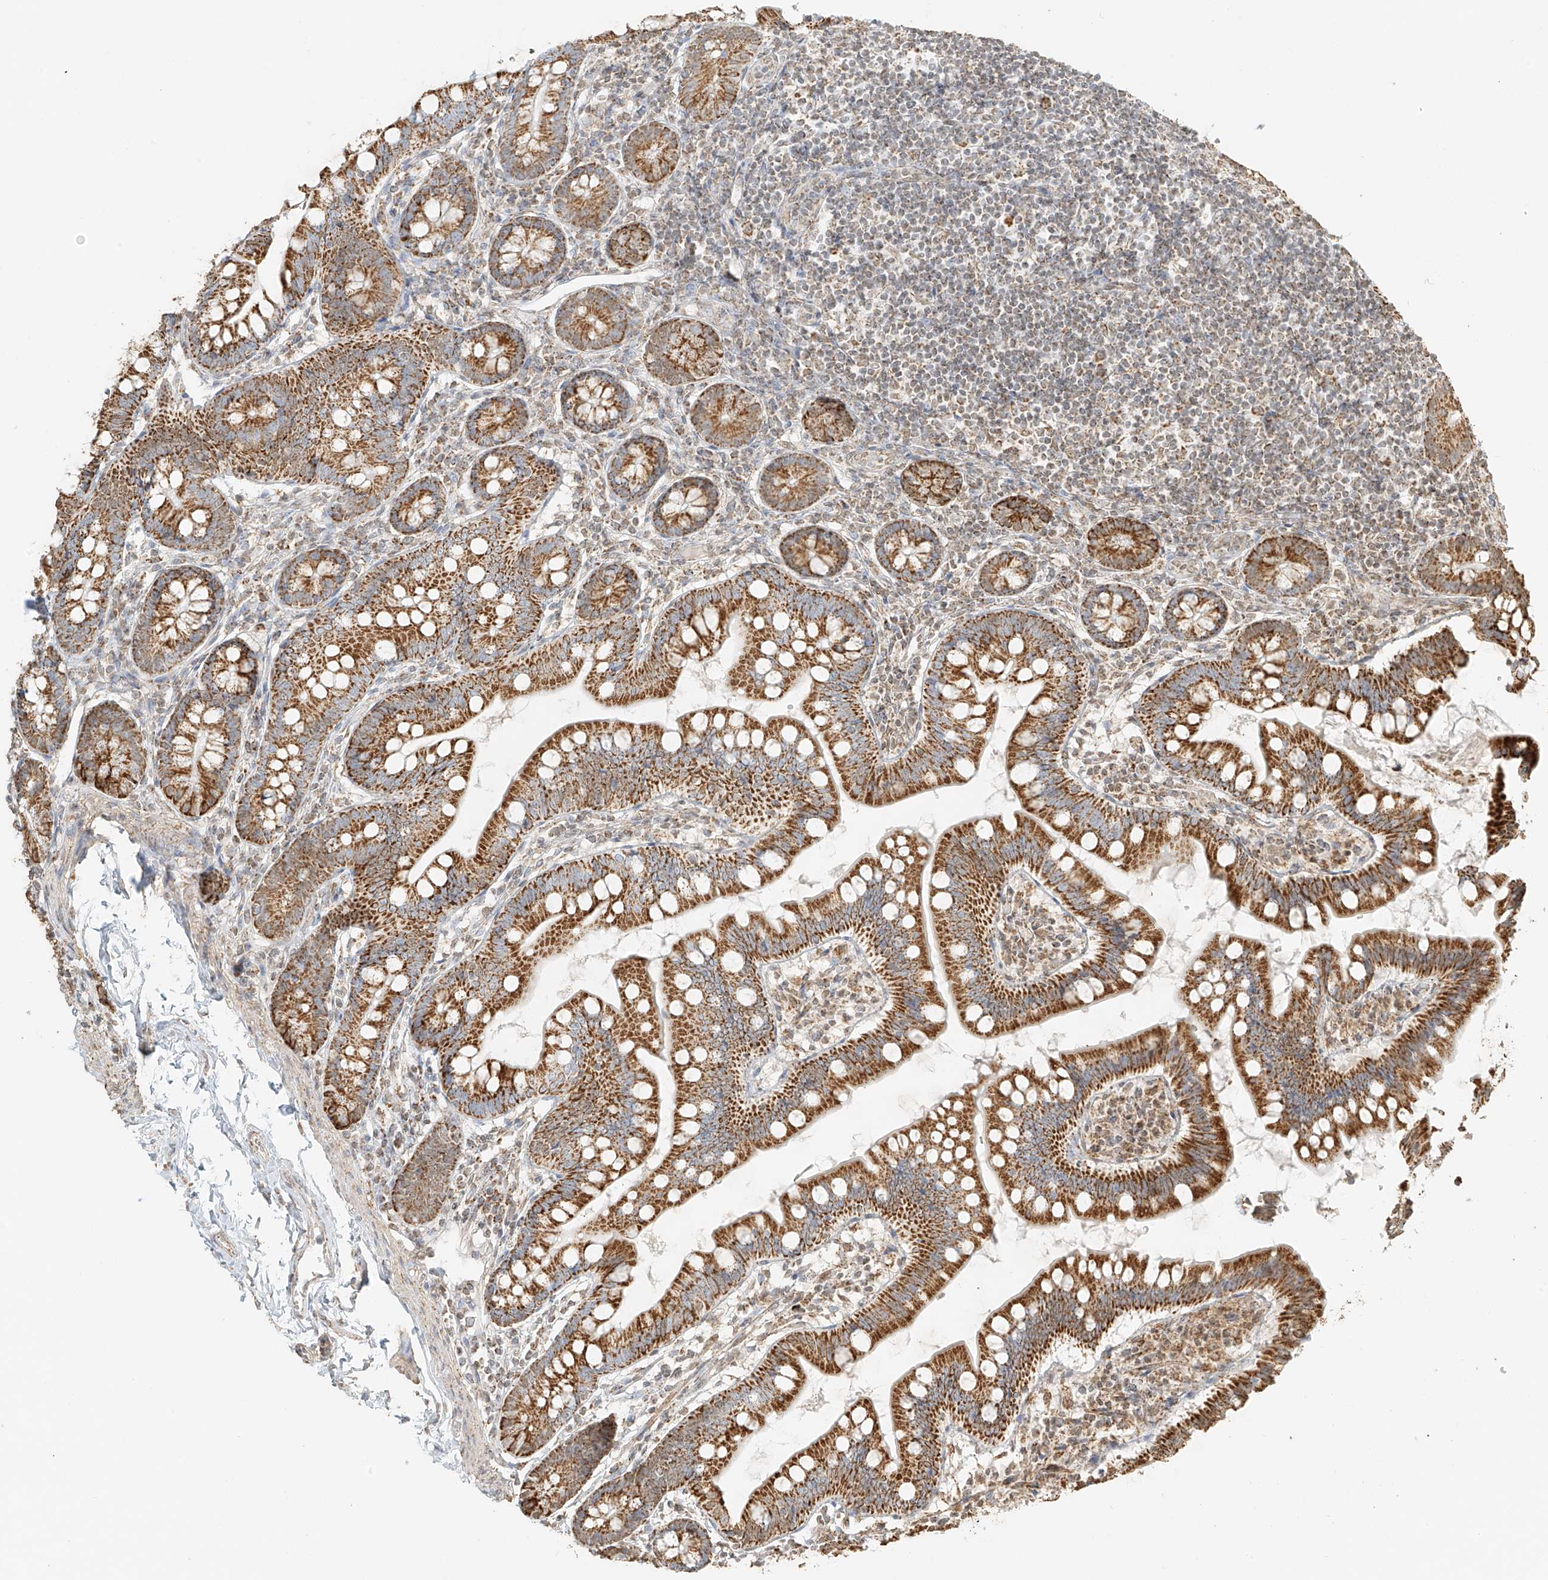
{"staining": {"intensity": "strong", "quantity": ">75%", "location": "cytoplasmic/membranous"}, "tissue": "small intestine", "cell_type": "Glandular cells", "image_type": "normal", "snomed": [{"axis": "morphology", "description": "Normal tissue, NOS"}, {"axis": "topography", "description": "Small intestine"}], "caption": "Small intestine stained with a protein marker displays strong staining in glandular cells.", "gene": "MIPEP", "patient": {"sex": "male", "age": 7}}